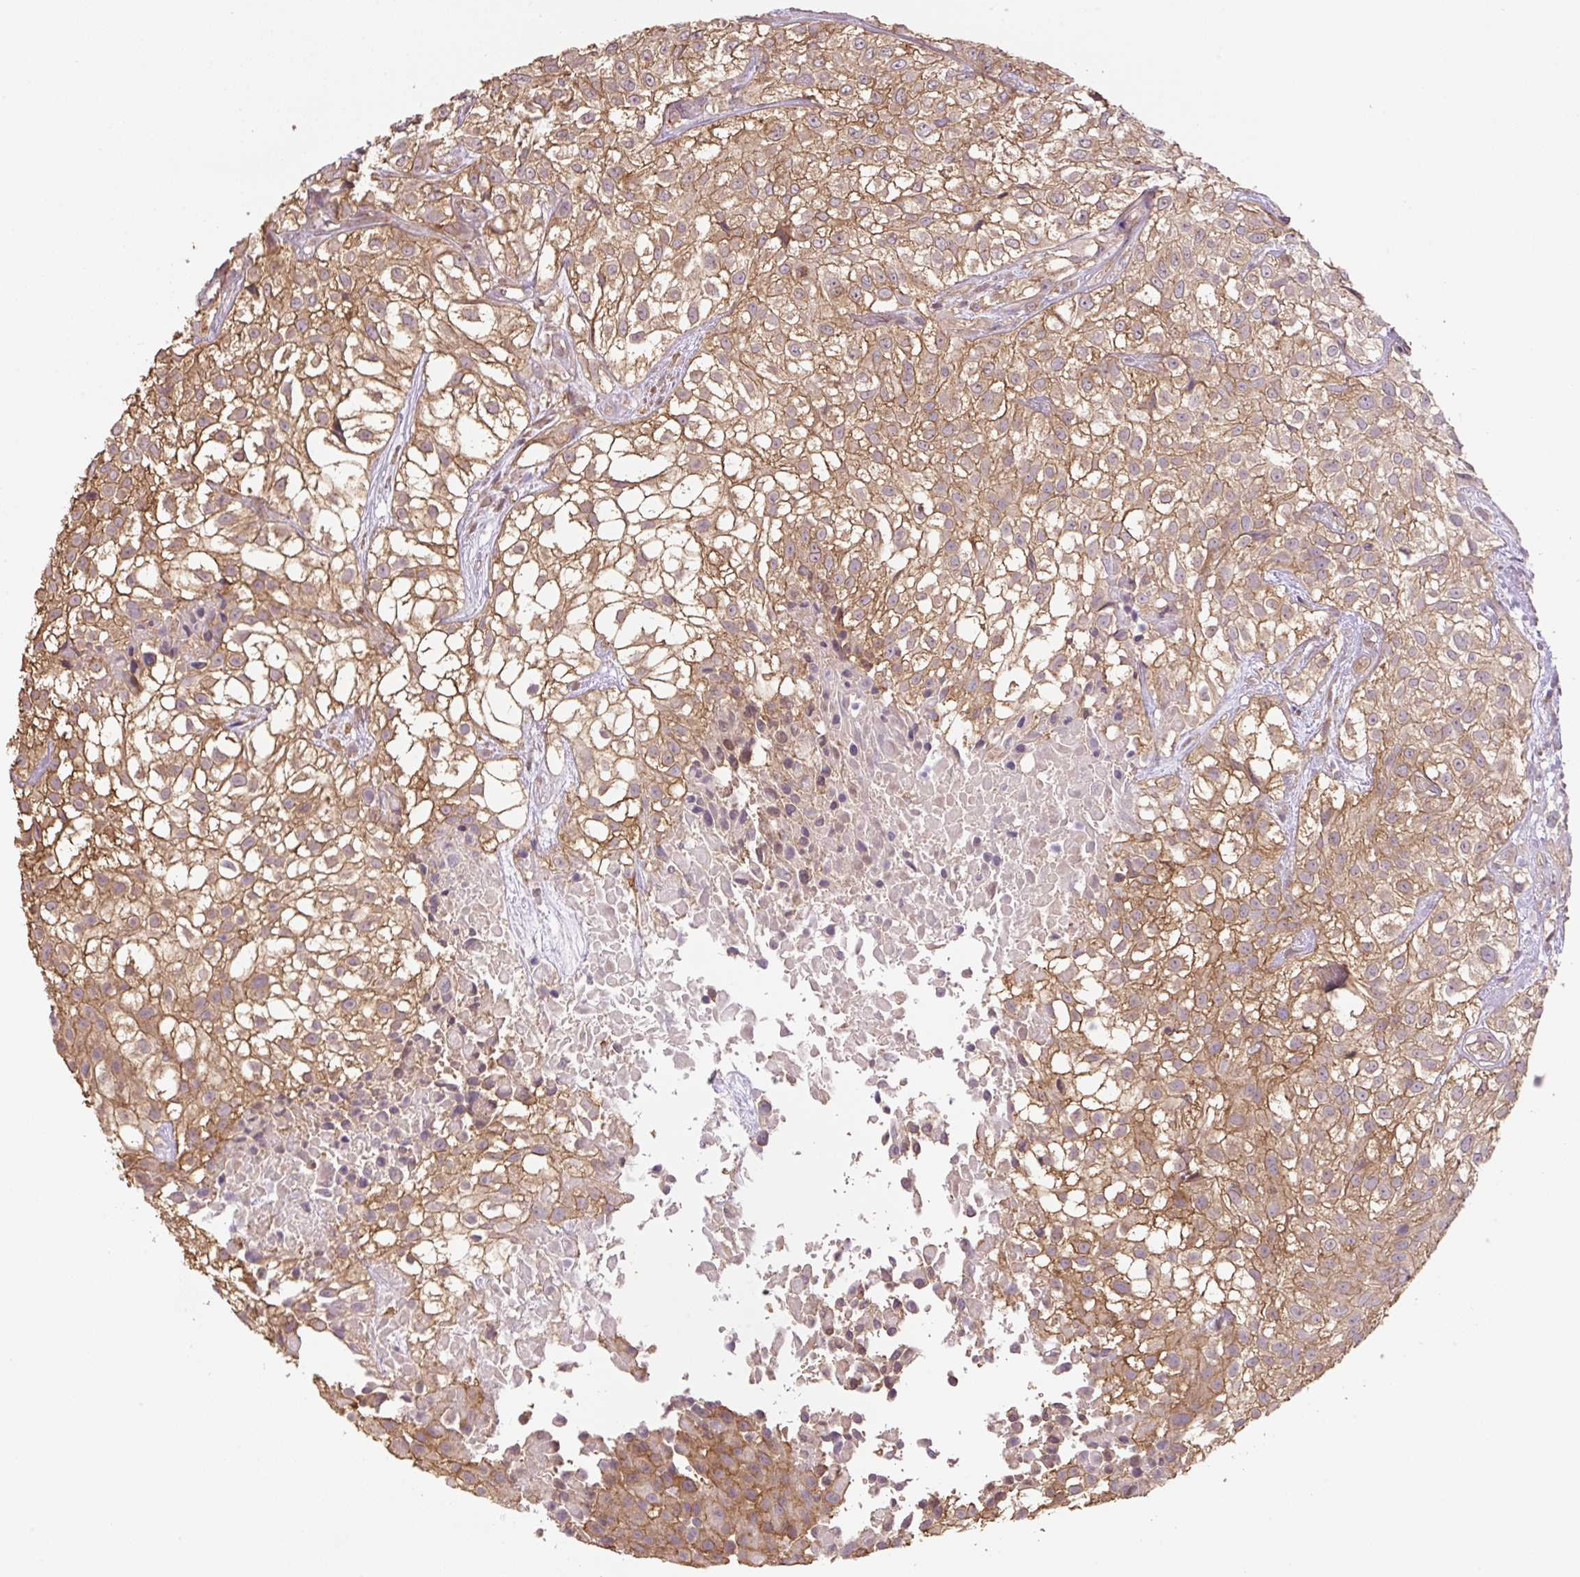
{"staining": {"intensity": "moderate", "quantity": ">75%", "location": "cytoplasmic/membranous"}, "tissue": "urothelial cancer", "cell_type": "Tumor cells", "image_type": "cancer", "snomed": [{"axis": "morphology", "description": "Urothelial carcinoma, High grade"}, {"axis": "topography", "description": "Urinary bladder"}], "caption": "IHC staining of urothelial carcinoma (high-grade), which shows medium levels of moderate cytoplasmic/membranous expression in approximately >75% of tumor cells indicating moderate cytoplasmic/membranous protein positivity. The staining was performed using DAB (3,3'-diaminobenzidine) (brown) for protein detection and nuclei were counterstained in hematoxylin (blue).", "gene": "COX8A", "patient": {"sex": "male", "age": 56}}